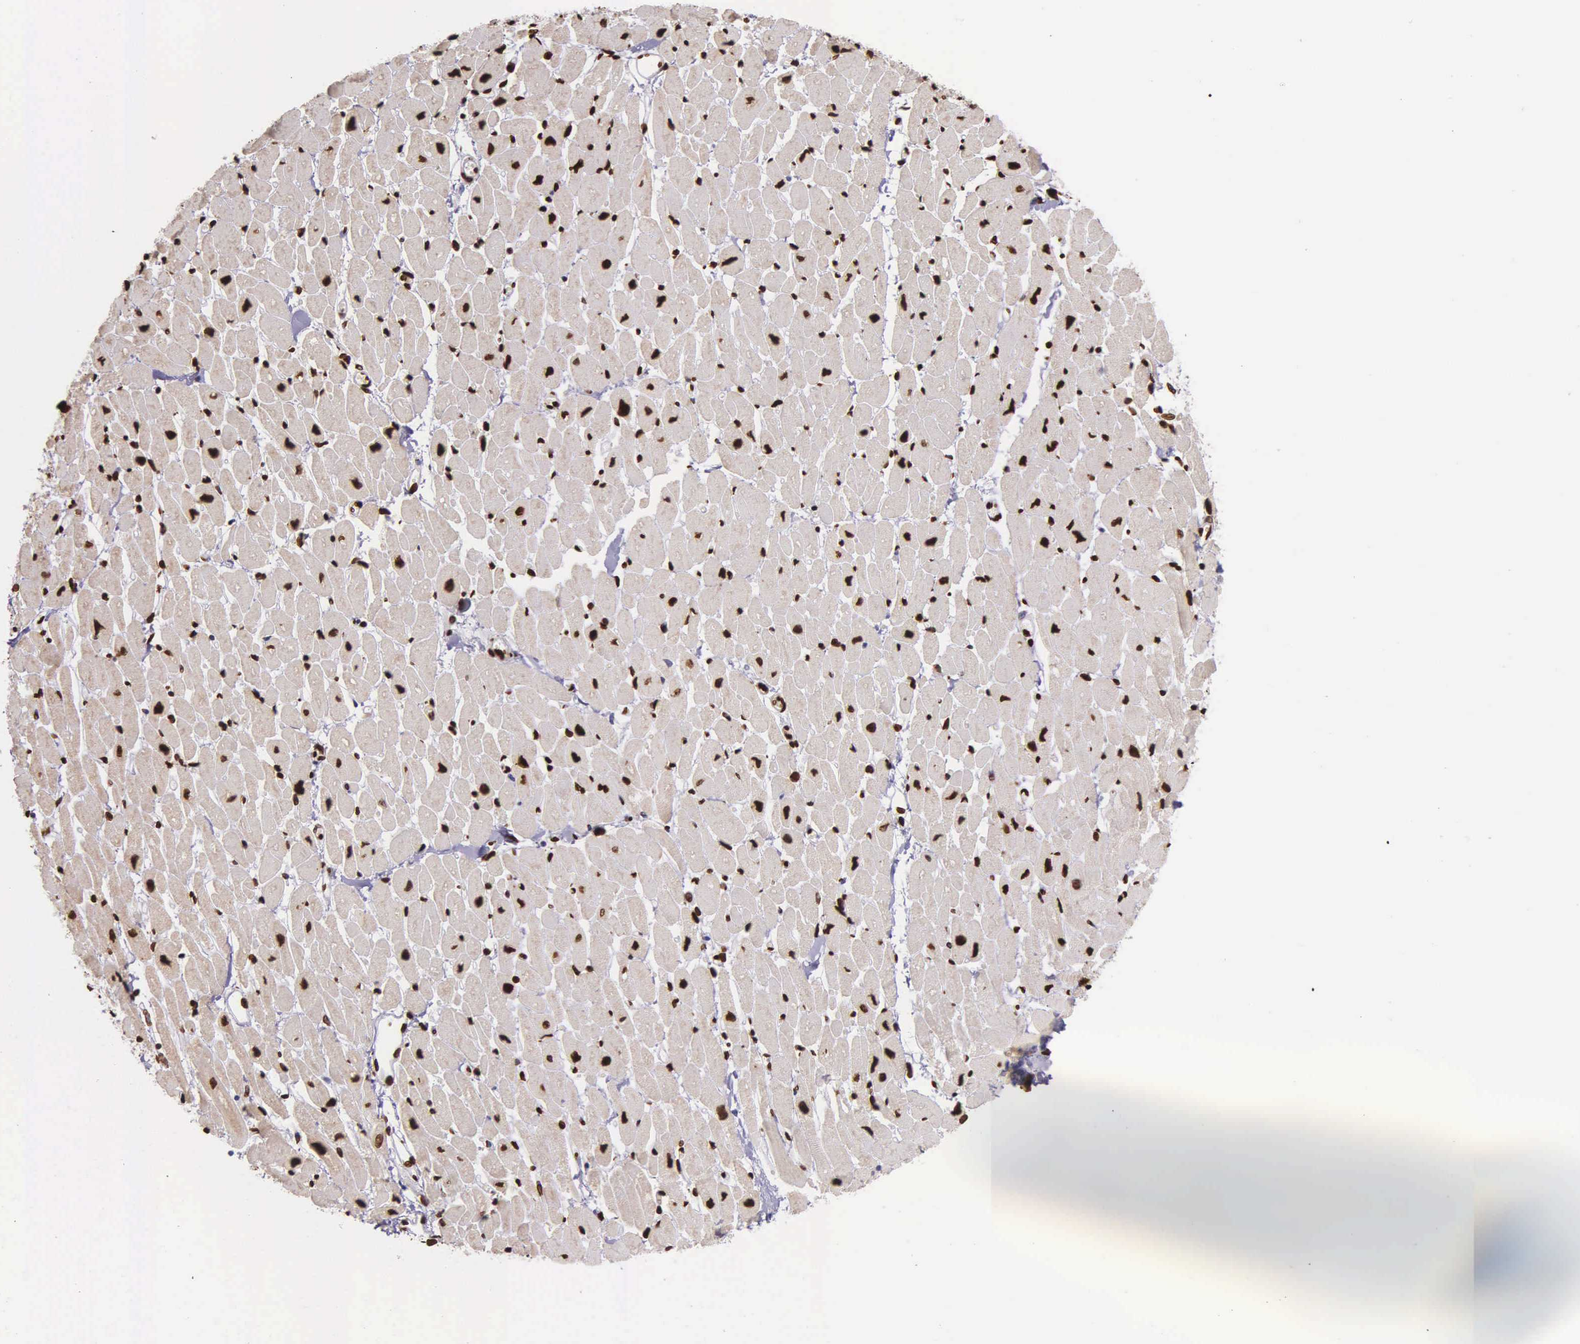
{"staining": {"intensity": "strong", "quantity": ">75%", "location": "nuclear"}, "tissue": "heart muscle", "cell_type": "Cardiomyocytes", "image_type": "normal", "snomed": [{"axis": "morphology", "description": "Normal tissue, NOS"}, {"axis": "topography", "description": "Heart"}], "caption": "Cardiomyocytes reveal high levels of strong nuclear staining in approximately >75% of cells in normal human heart muscle.", "gene": "H1", "patient": {"sex": "female", "age": 54}}